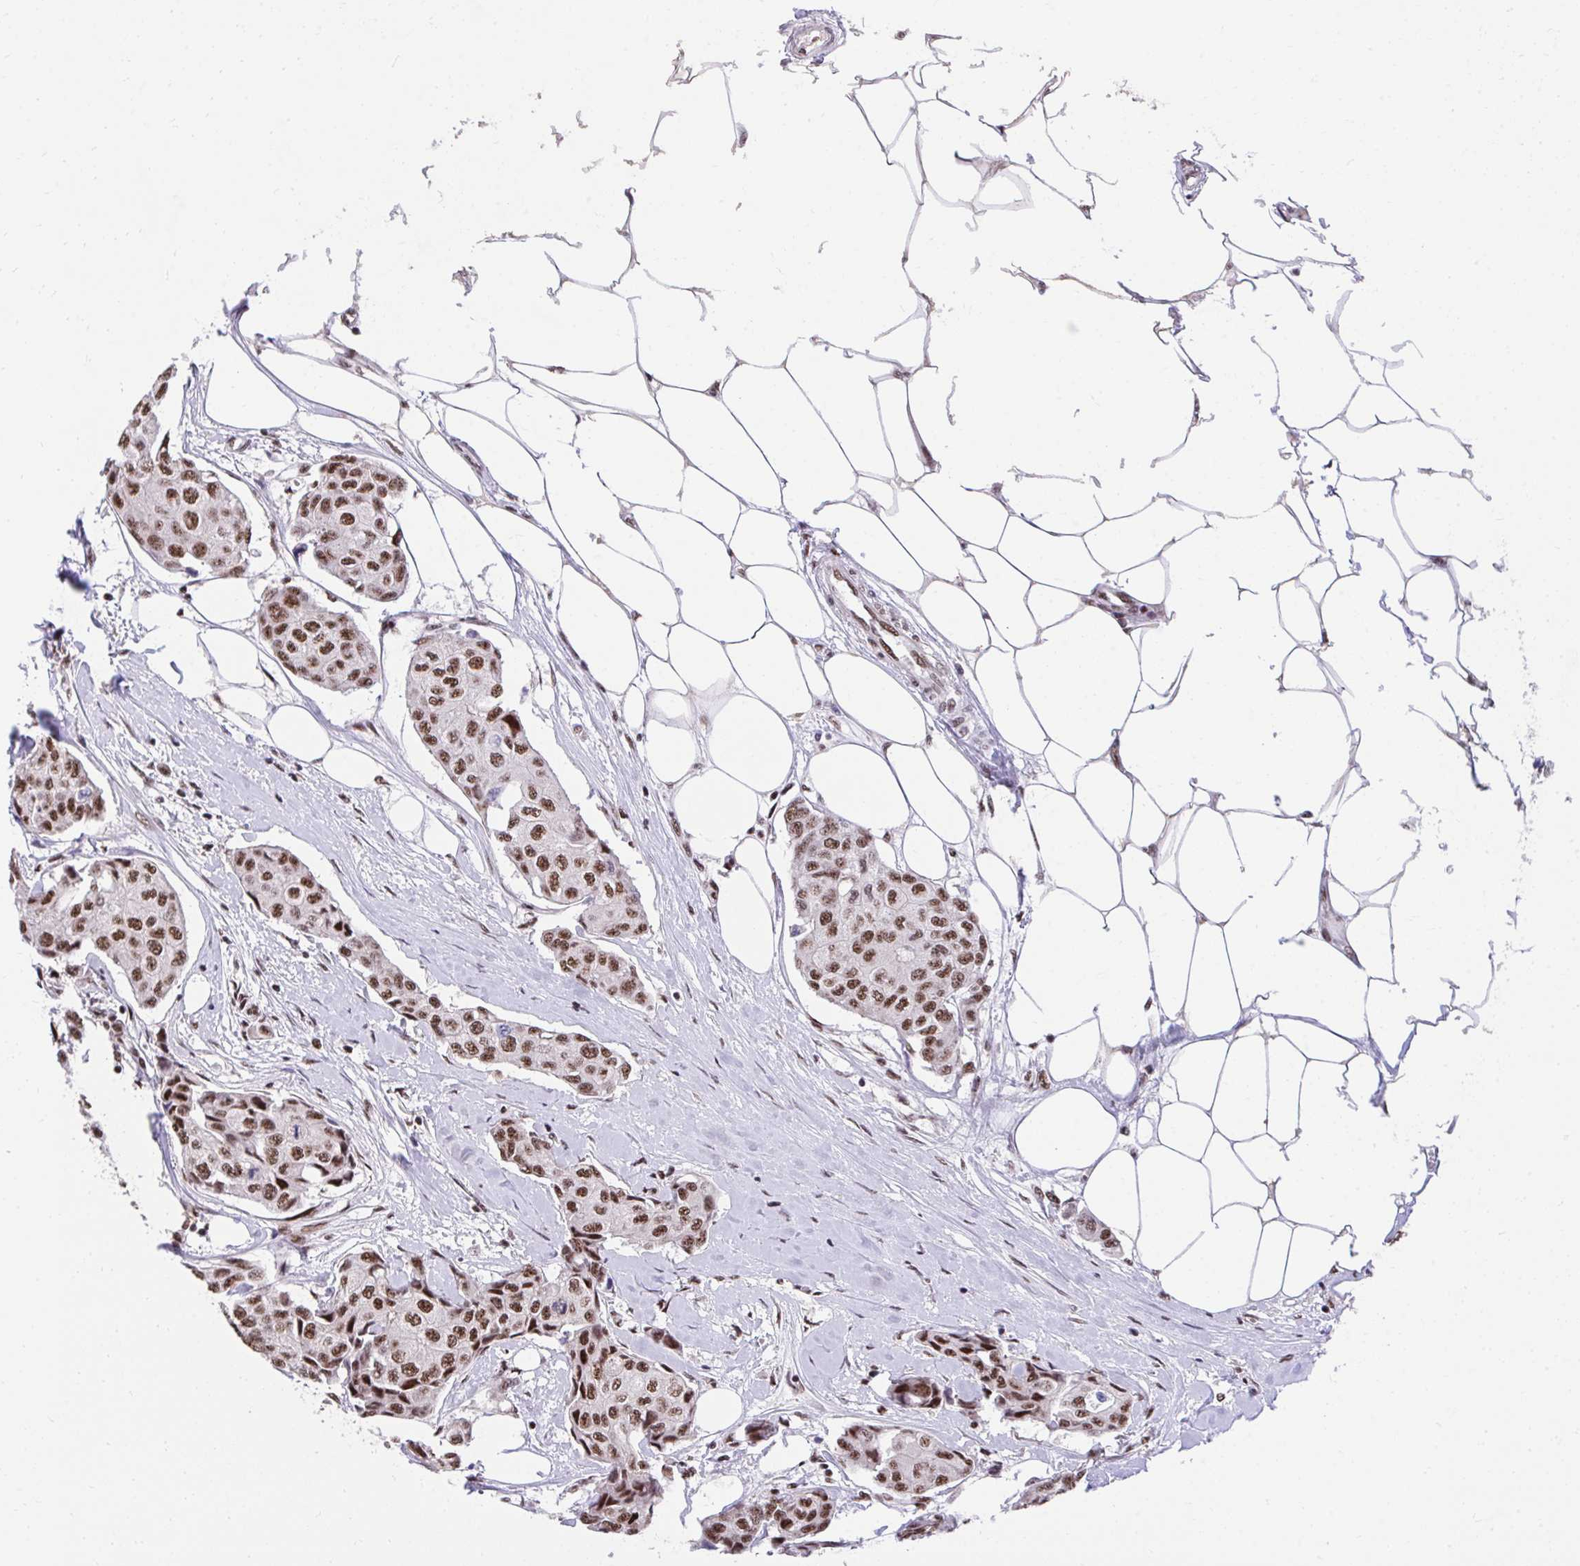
{"staining": {"intensity": "strong", "quantity": ">75%", "location": "nuclear"}, "tissue": "breast cancer", "cell_type": "Tumor cells", "image_type": "cancer", "snomed": [{"axis": "morphology", "description": "Duct carcinoma"}, {"axis": "topography", "description": "Breast"}, {"axis": "topography", "description": "Lymph node"}], "caption": "Protein positivity by immunohistochemistry (IHC) displays strong nuclear positivity in approximately >75% of tumor cells in infiltrating ductal carcinoma (breast). (Brightfield microscopy of DAB IHC at high magnification).", "gene": "SYNE4", "patient": {"sex": "female", "age": 80}}